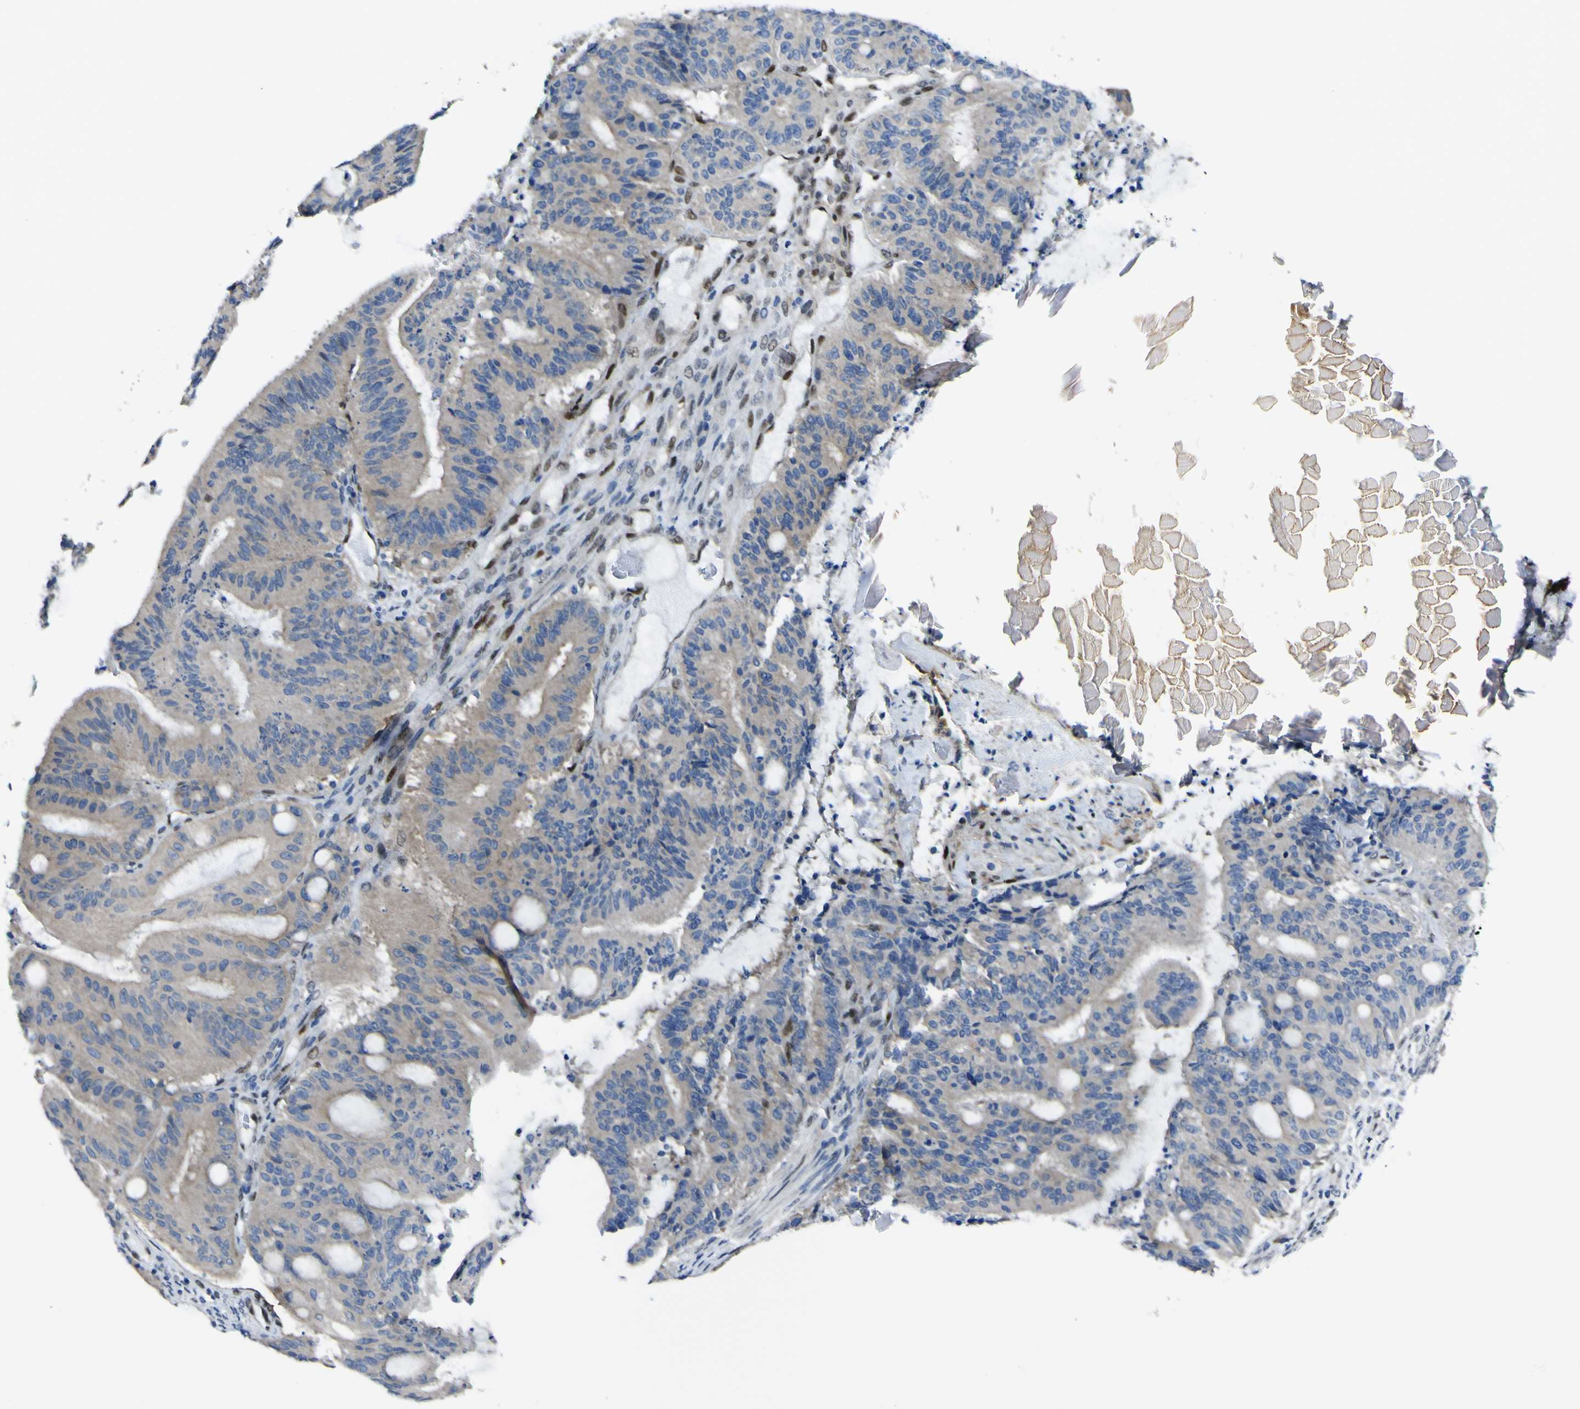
{"staining": {"intensity": "moderate", "quantity": ">75%", "location": "cytoplasmic/membranous"}, "tissue": "liver cancer", "cell_type": "Tumor cells", "image_type": "cancer", "snomed": [{"axis": "morphology", "description": "Cholangiocarcinoma"}, {"axis": "topography", "description": "Liver"}], "caption": "IHC of liver cancer exhibits medium levels of moderate cytoplasmic/membranous staining in approximately >75% of tumor cells.", "gene": "LRRN1", "patient": {"sex": "female", "age": 73}}